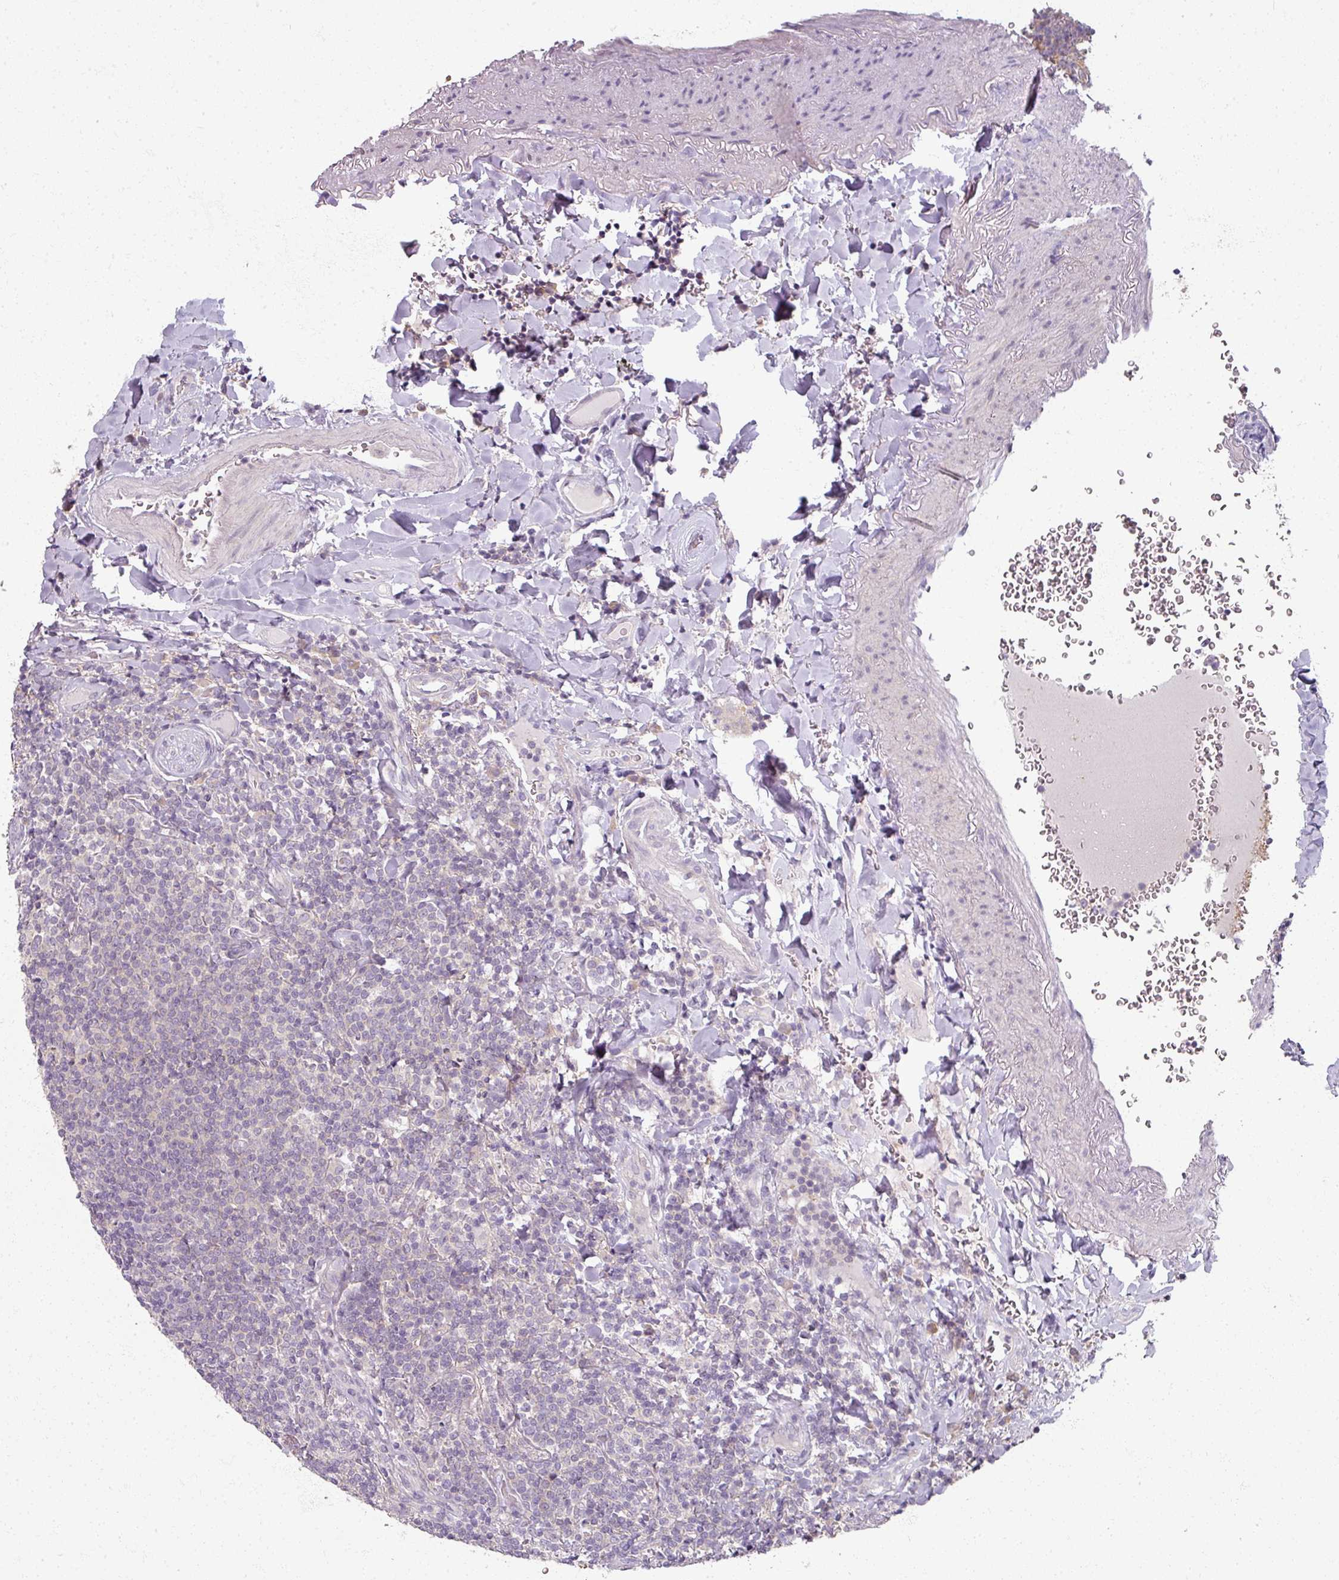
{"staining": {"intensity": "negative", "quantity": "none", "location": "none"}, "tissue": "lymphoma", "cell_type": "Tumor cells", "image_type": "cancer", "snomed": [{"axis": "morphology", "description": "Malignant lymphoma, non-Hodgkin's type, Low grade"}, {"axis": "topography", "description": "Lung"}], "caption": "Immunohistochemistry of lymphoma shows no expression in tumor cells.", "gene": "MYMK", "patient": {"sex": "female", "age": 71}}